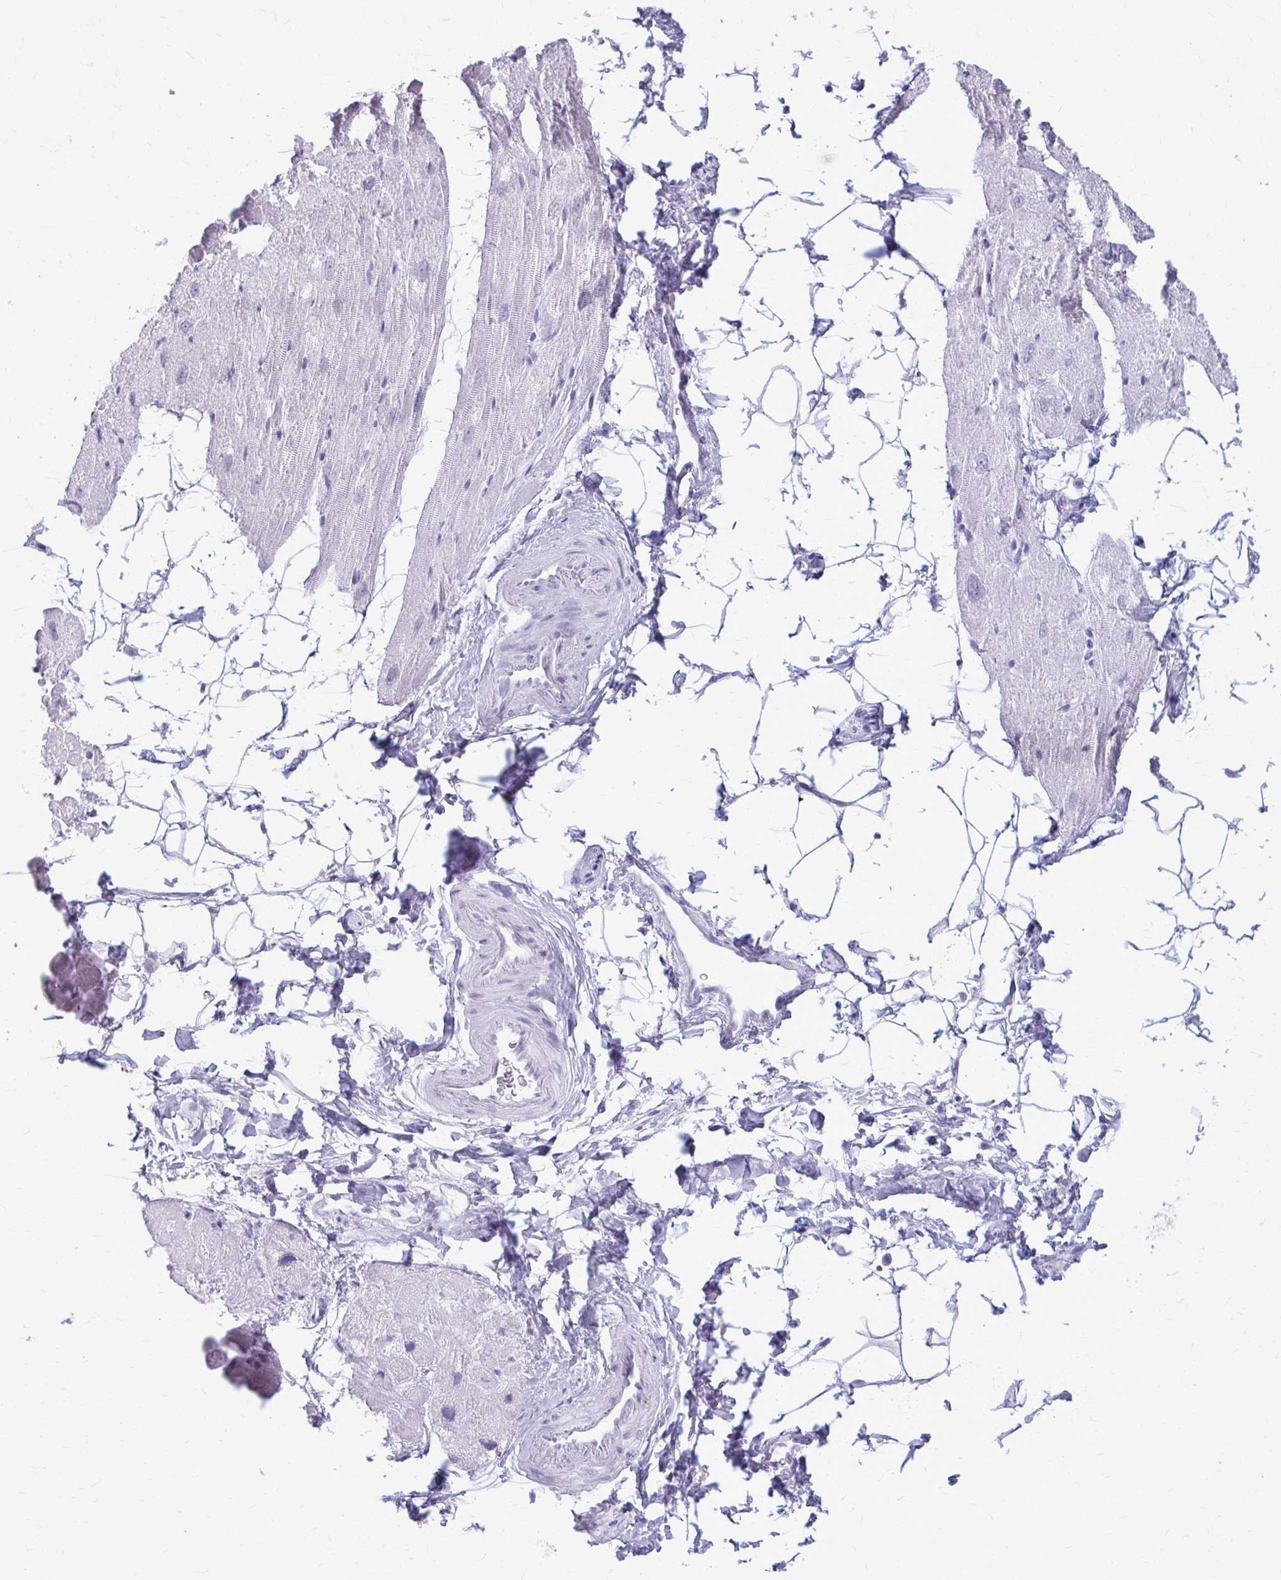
{"staining": {"intensity": "negative", "quantity": "none", "location": "none"}, "tissue": "heart muscle", "cell_type": "Cardiomyocytes", "image_type": "normal", "snomed": [{"axis": "morphology", "description": "Normal tissue, NOS"}, {"axis": "topography", "description": "Heart"}], "caption": "The immunohistochemistry (IHC) histopathology image has no significant positivity in cardiomyocytes of heart muscle. (DAB immunohistochemistry, high magnification).", "gene": "KRT5", "patient": {"sex": "male", "age": 62}}